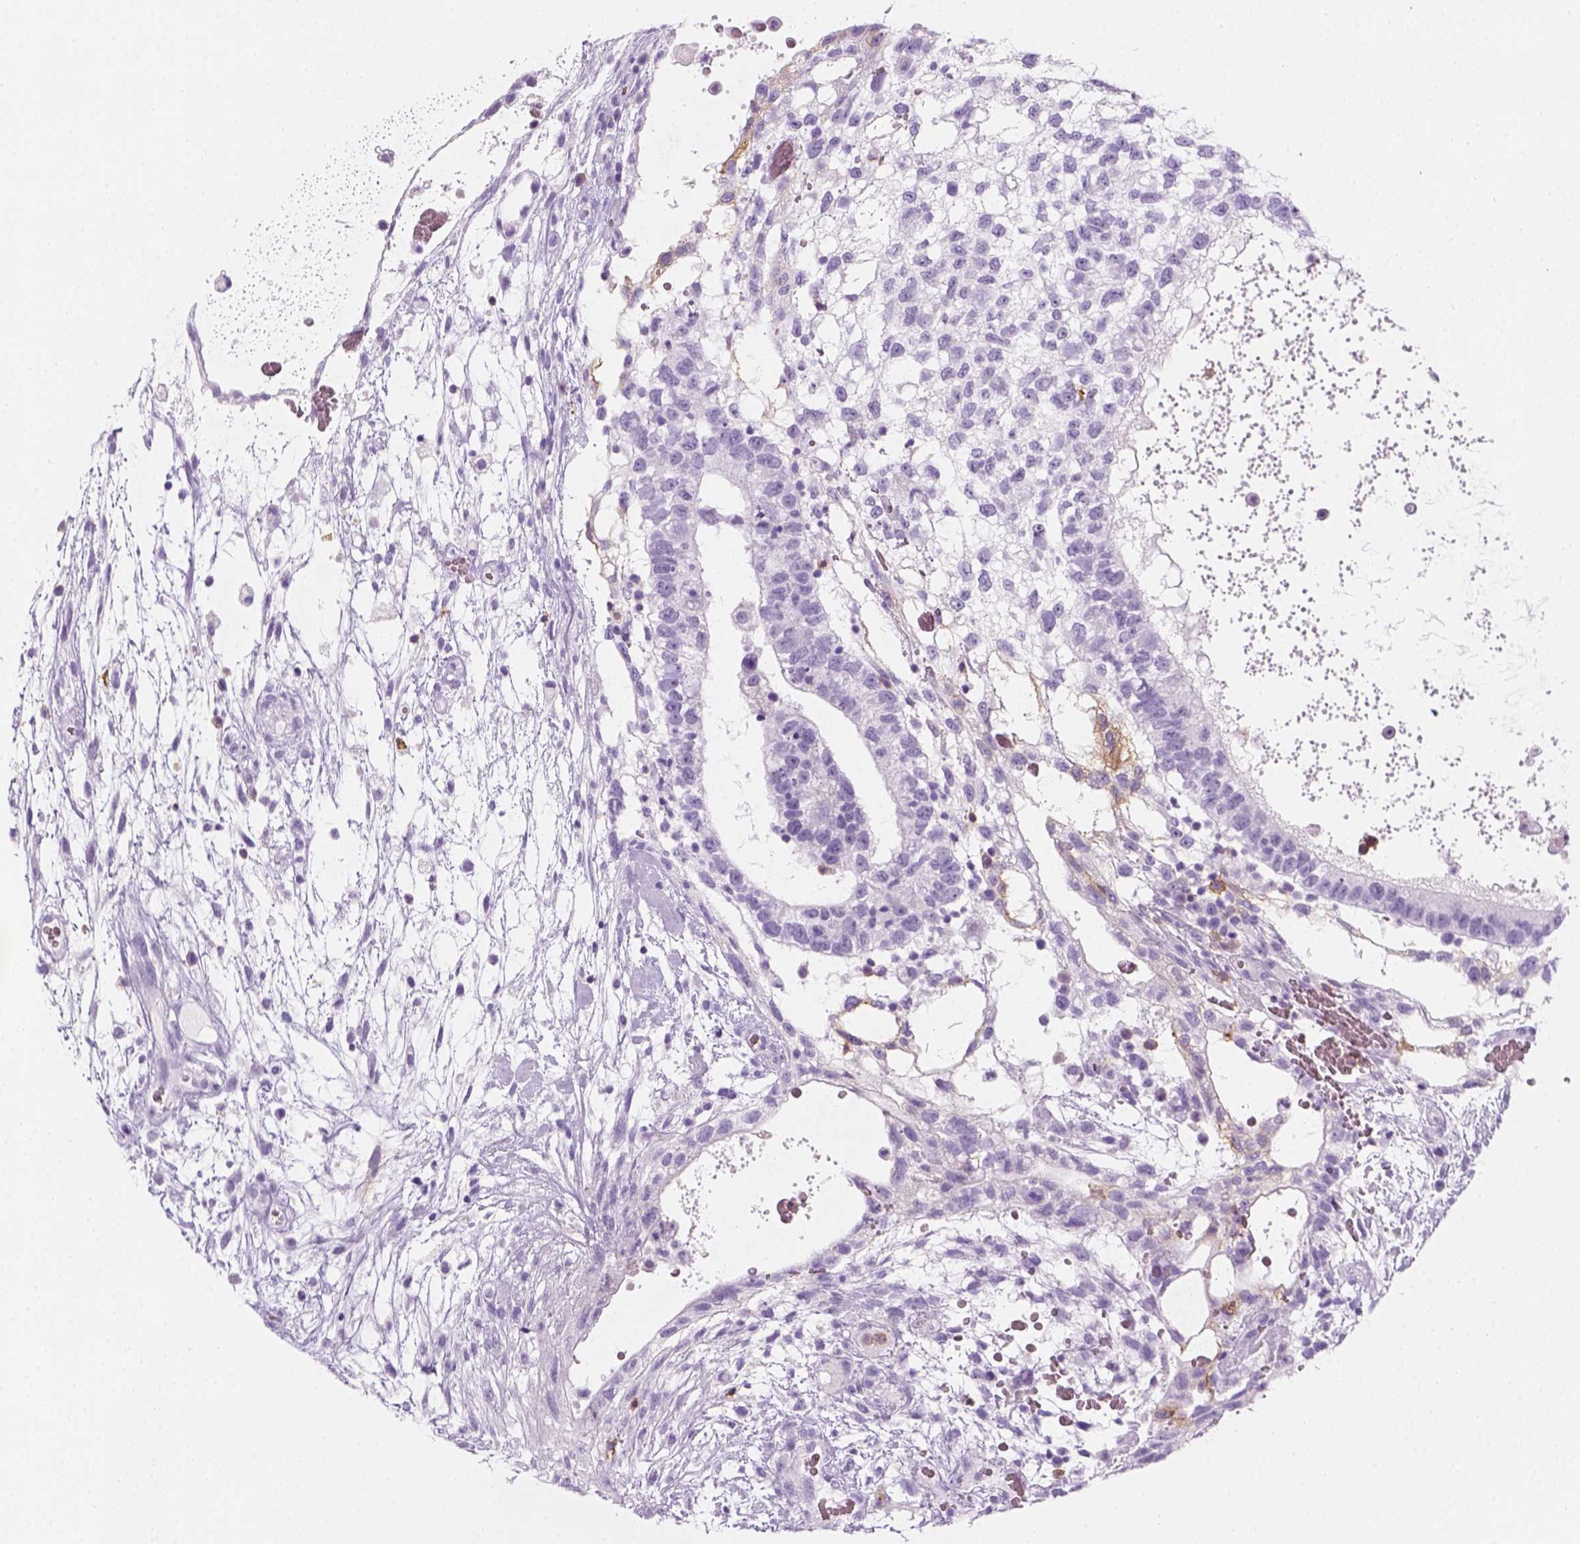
{"staining": {"intensity": "negative", "quantity": "none", "location": "none"}, "tissue": "testis cancer", "cell_type": "Tumor cells", "image_type": "cancer", "snomed": [{"axis": "morphology", "description": "Normal tissue, NOS"}, {"axis": "morphology", "description": "Carcinoma, Embryonal, NOS"}, {"axis": "topography", "description": "Testis"}], "caption": "Testis cancer was stained to show a protein in brown. There is no significant expression in tumor cells. Brightfield microscopy of IHC stained with DAB (brown) and hematoxylin (blue), captured at high magnification.", "gene": "AQP3", "patient": {"sex": "male", "age": 32}}